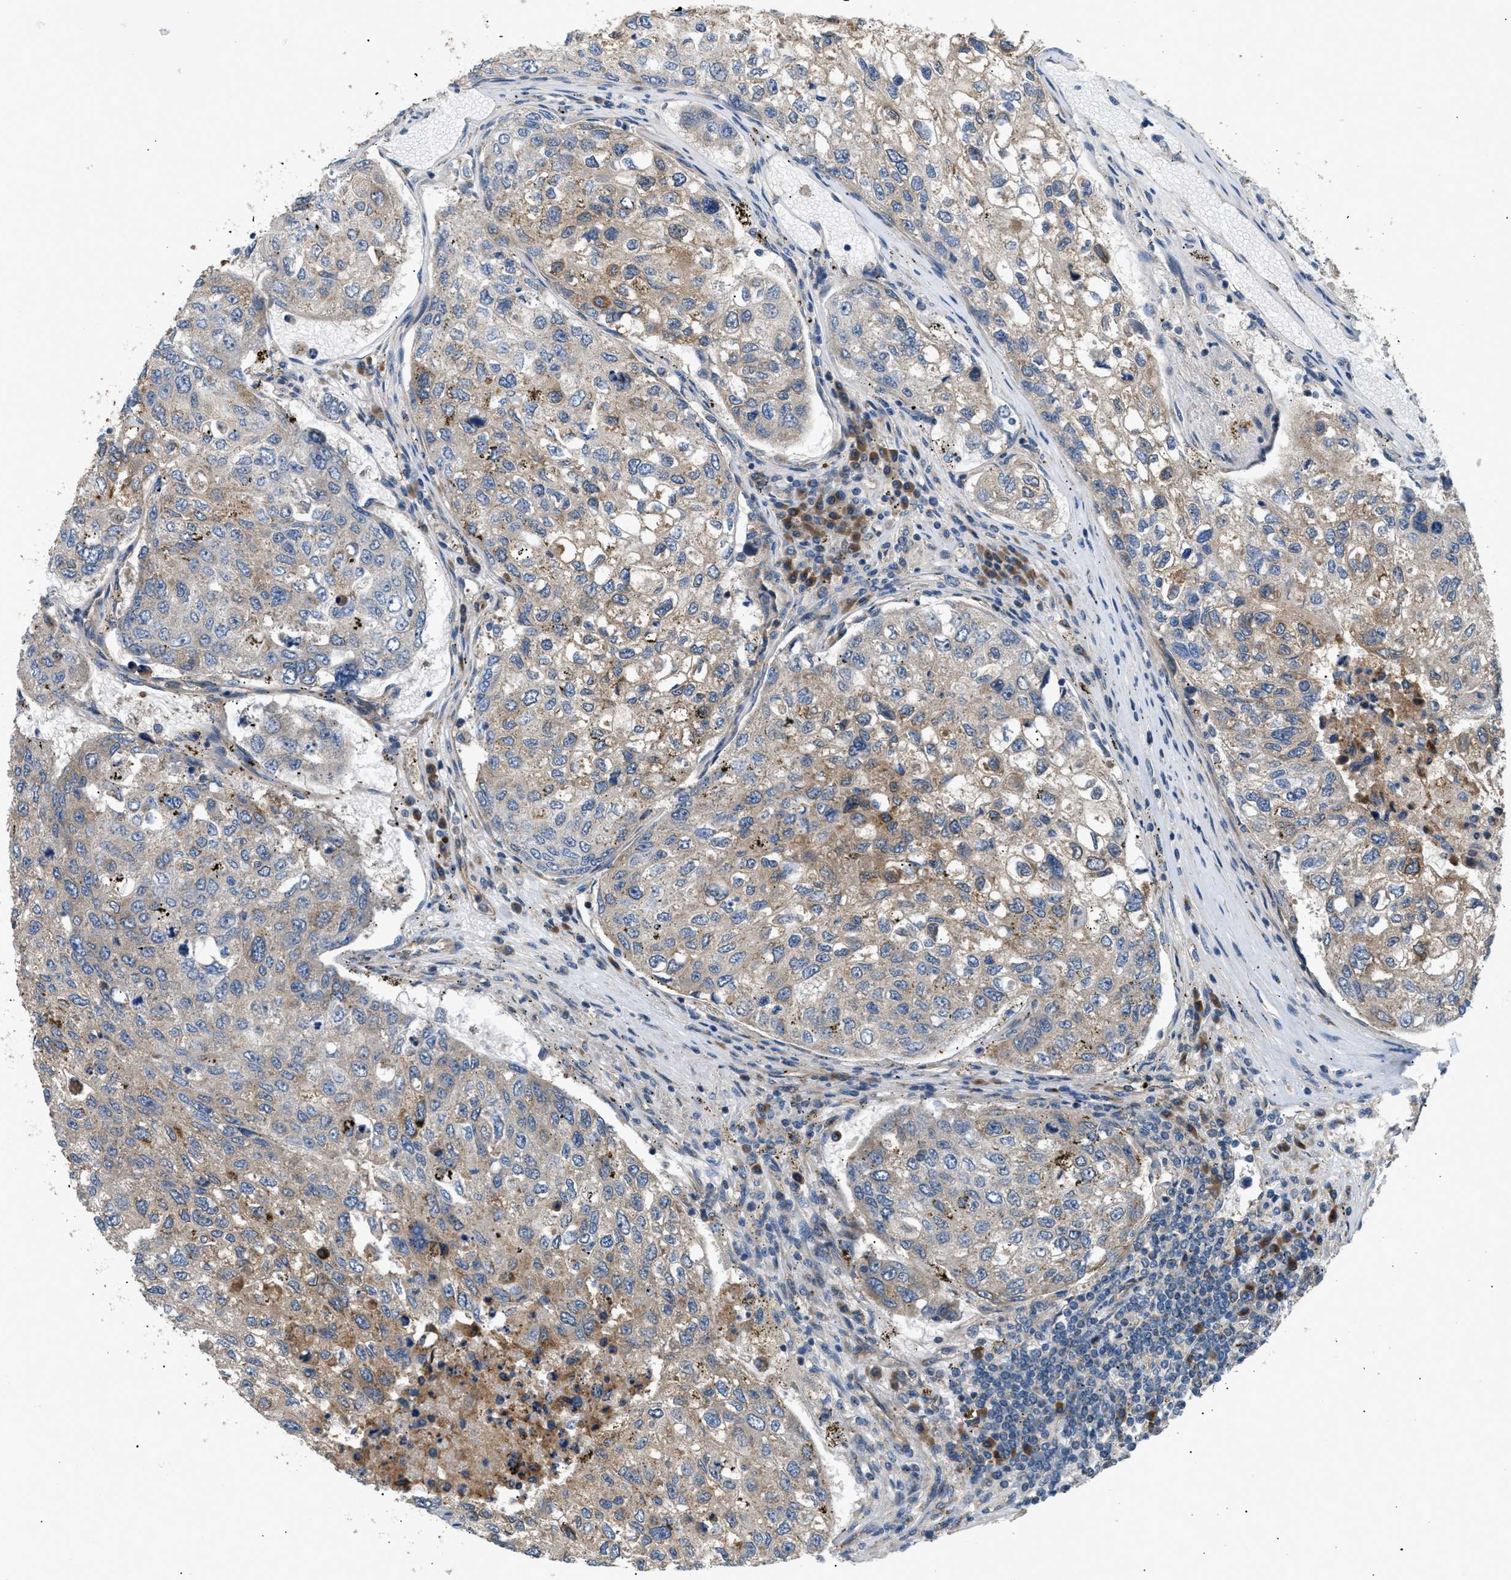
{"staining": {"intensity": "weak", "quantity": ">75%", "location": "cytoplasmic/membranous"}, "tissue": "urothelial cancer", "cell_type": "Tumor cells", "image_type": "cancer", "snomed": [{"axis": "morphology", "description": "Urothelial carcinoma, High grade"}, {"axis": "topography", "description": "Lymph node"}, {"axis": "topography", "description": "Urinary bladder"}], "caption": "Human urothelial cancer stained for a protein (brown) displays weak cytoplasmic/membranous positive positivity in approximately >75% of tumor cells.", "gene": "LYSMD3", "patient": {"sex": "male", "age": 51}}